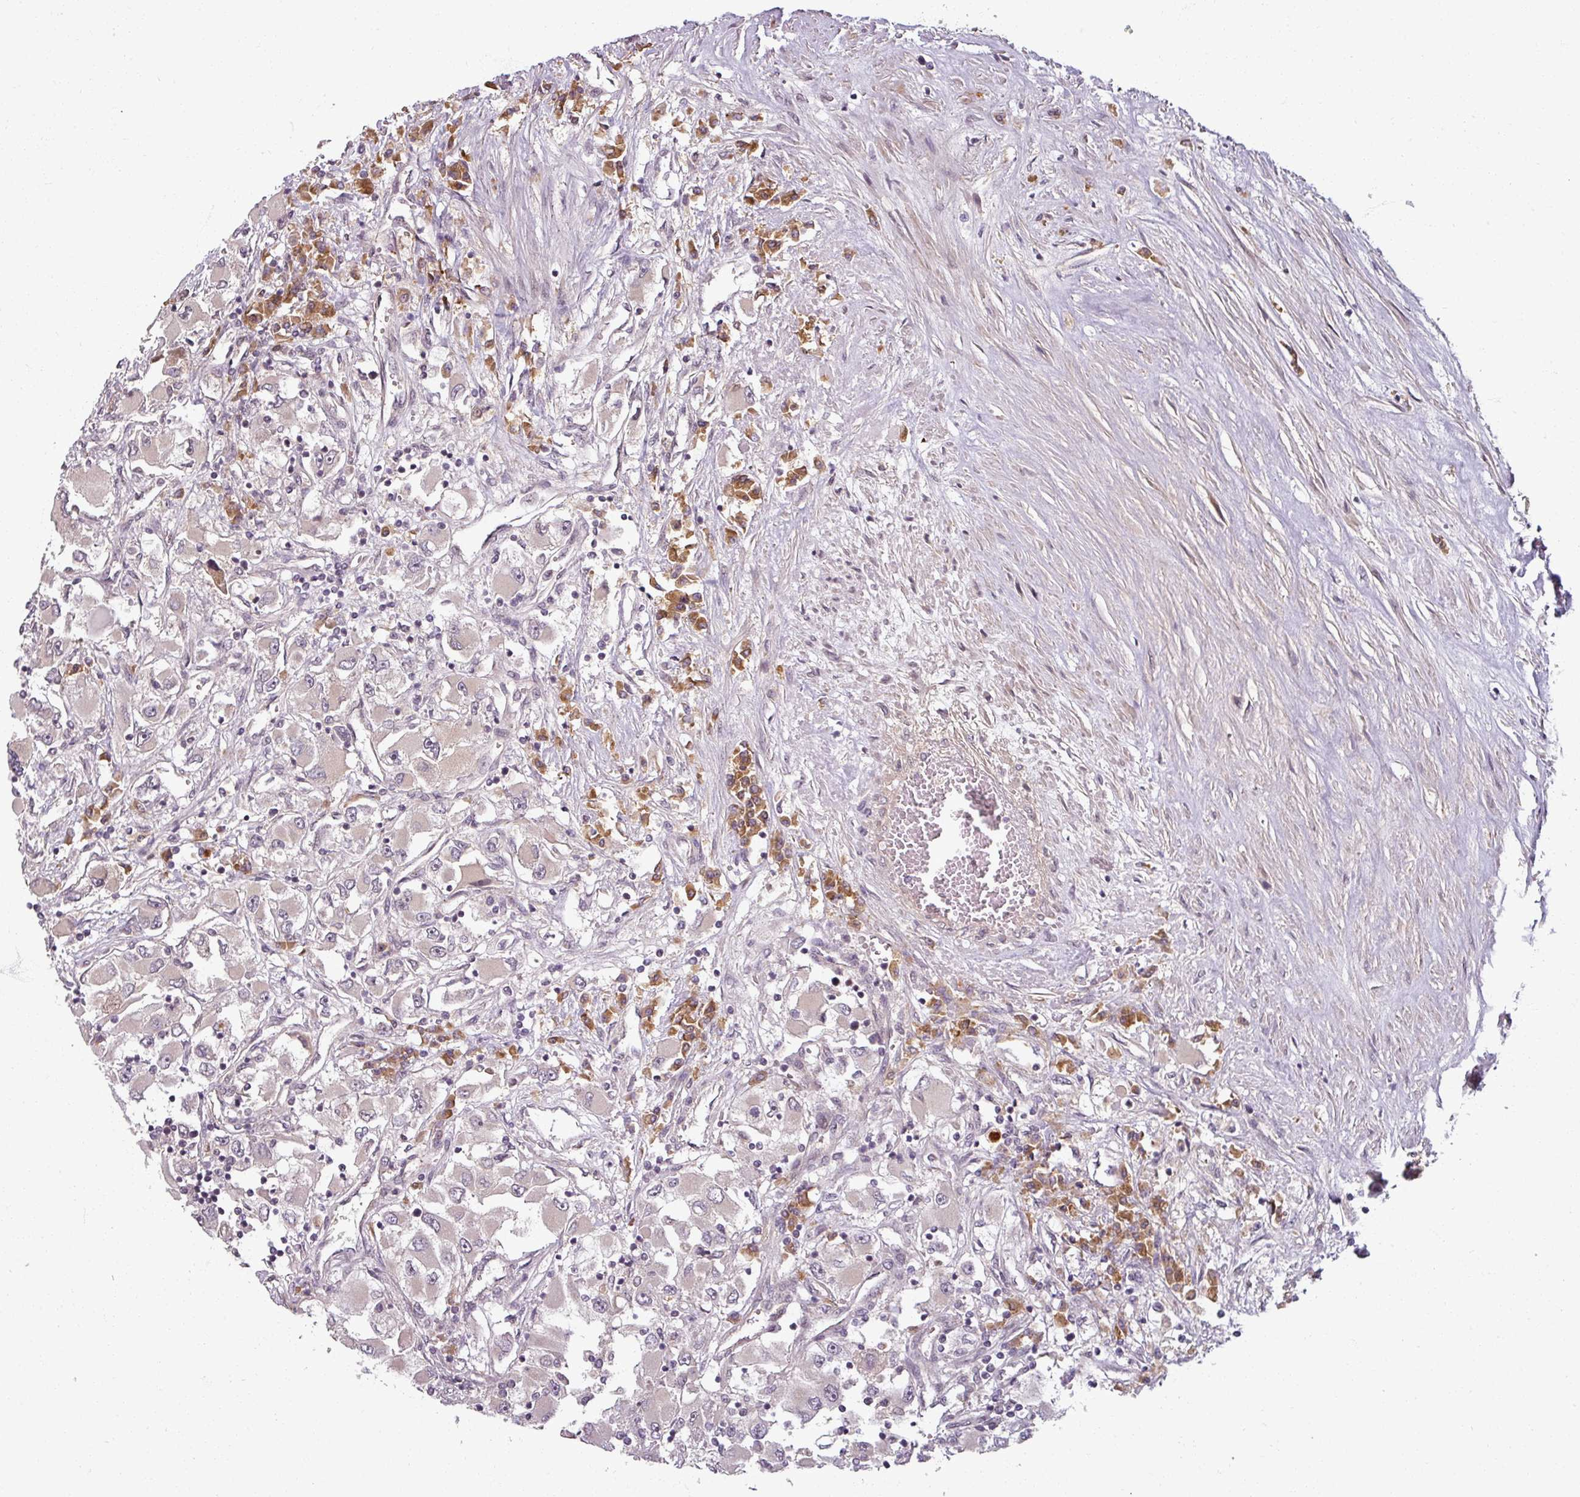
{"staining": {"intensity": "weak", "quantity": "<25%", "location": "cytoplasmic/membranous"}, "tissue": "renal cancer", "cell_type": "Tumor cells", "image_type": "cancer", "snomed": [{"axis": "morphology", "description": "Adenocarcinoma, NOS"}, {"axis": "topography", "description": "Kidney"}], "caption": "High magnification brightfield microscopy of renal adenocarcinoma stained with DAB (brown) and counterstained with hematoxylin (blue): tumor cells show no significant positivity.", "gene": "POLR2G", "patient": {"sex": "female", "age": 52}}